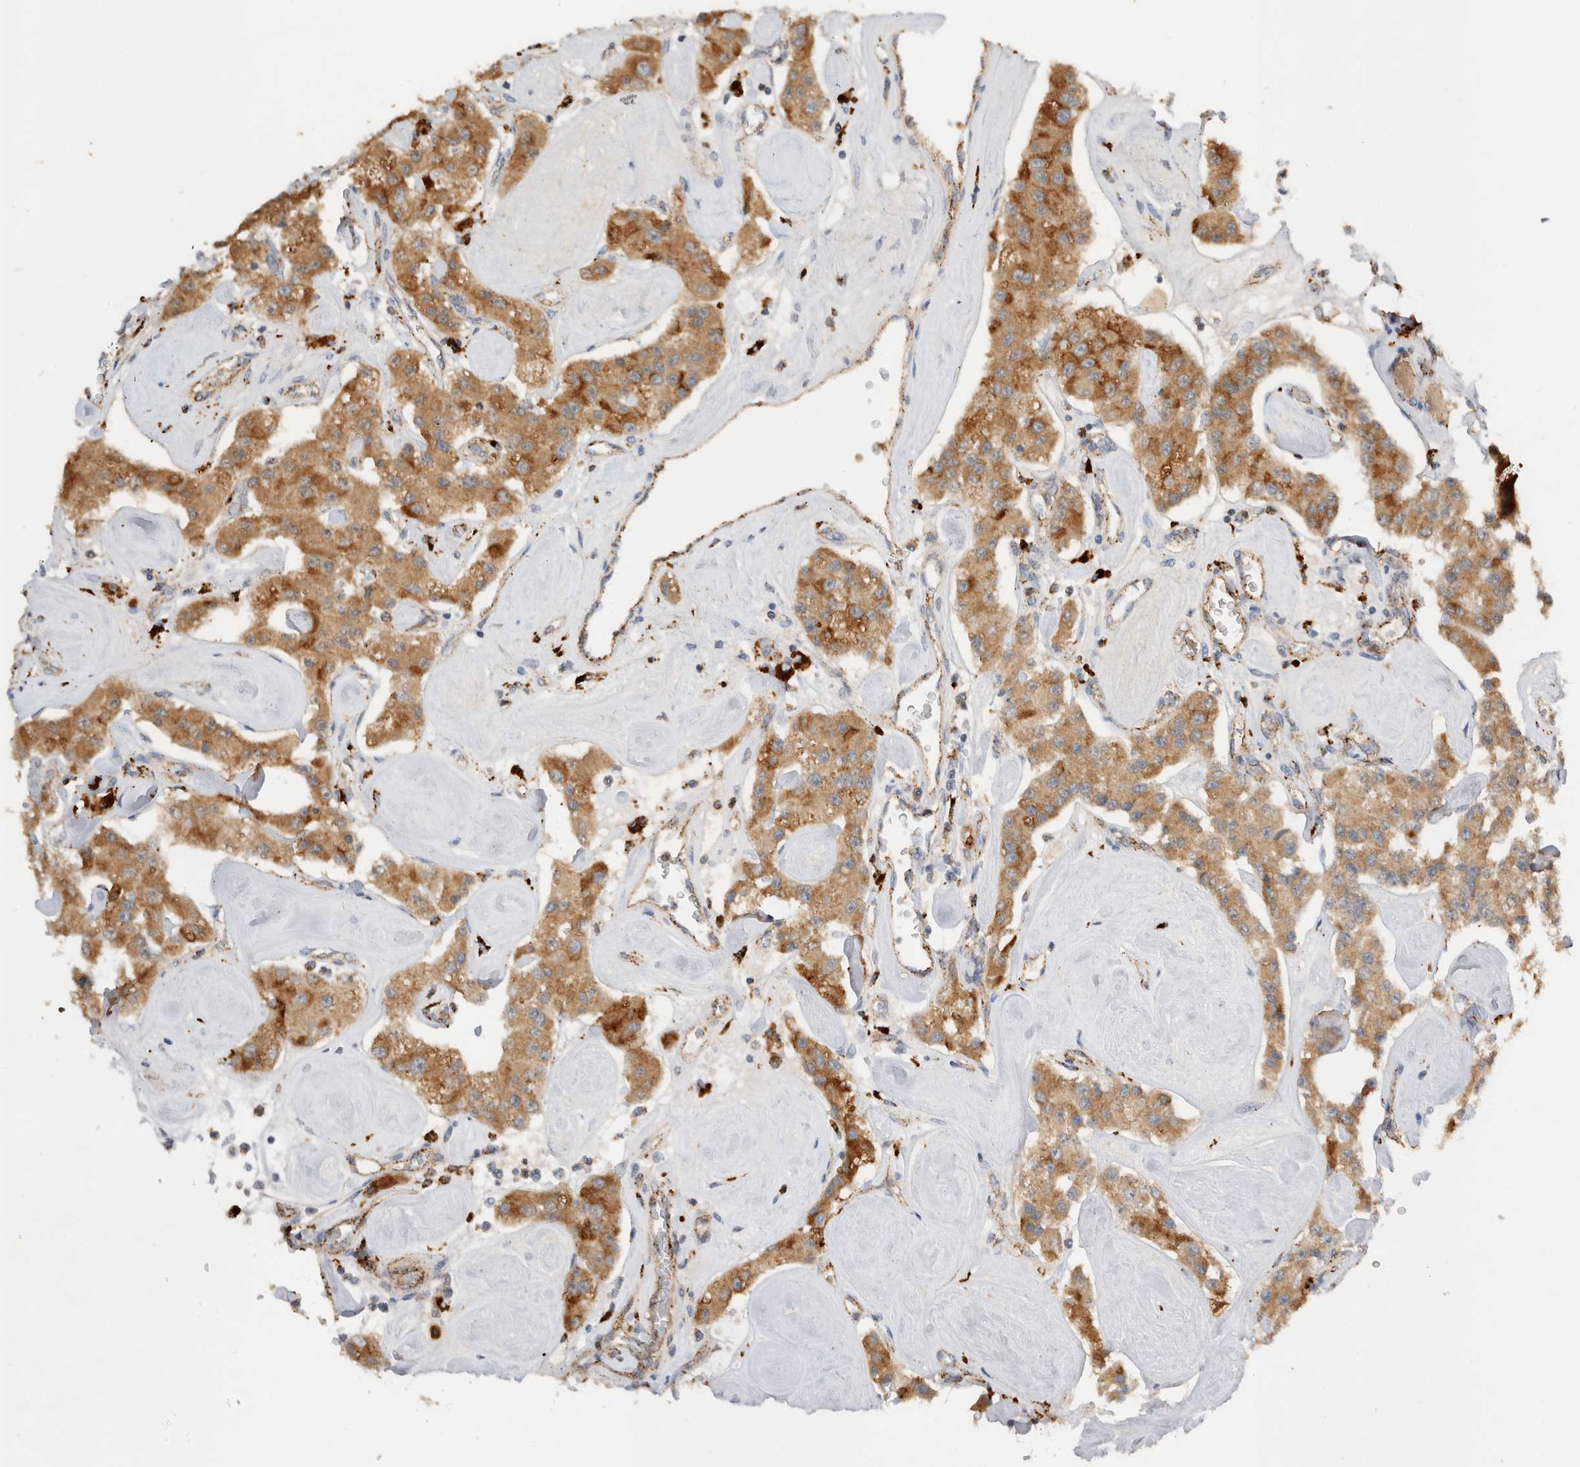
{"staining": {"intensity": "moderate", "quantity": ">75%", "location": "cytoplasmic/membranous"}, "tissue": "carcinoid", "cell_type": "Tumor cells", "image_type": "cancer", "snomed": [{"axis": "morphology", "description": "Carcinoid, malignant, NOS"}, {"axis": "topography", "description": "Pancreas"}], "caption": "An image showing moderate cytoplasmic/membranous expression in approximately >75% of tumor cells in carcinoid, as visualized by brown immunohistochemical staining.", "gene": "GNS", "patient": {"sex": "male", "age": 41}}